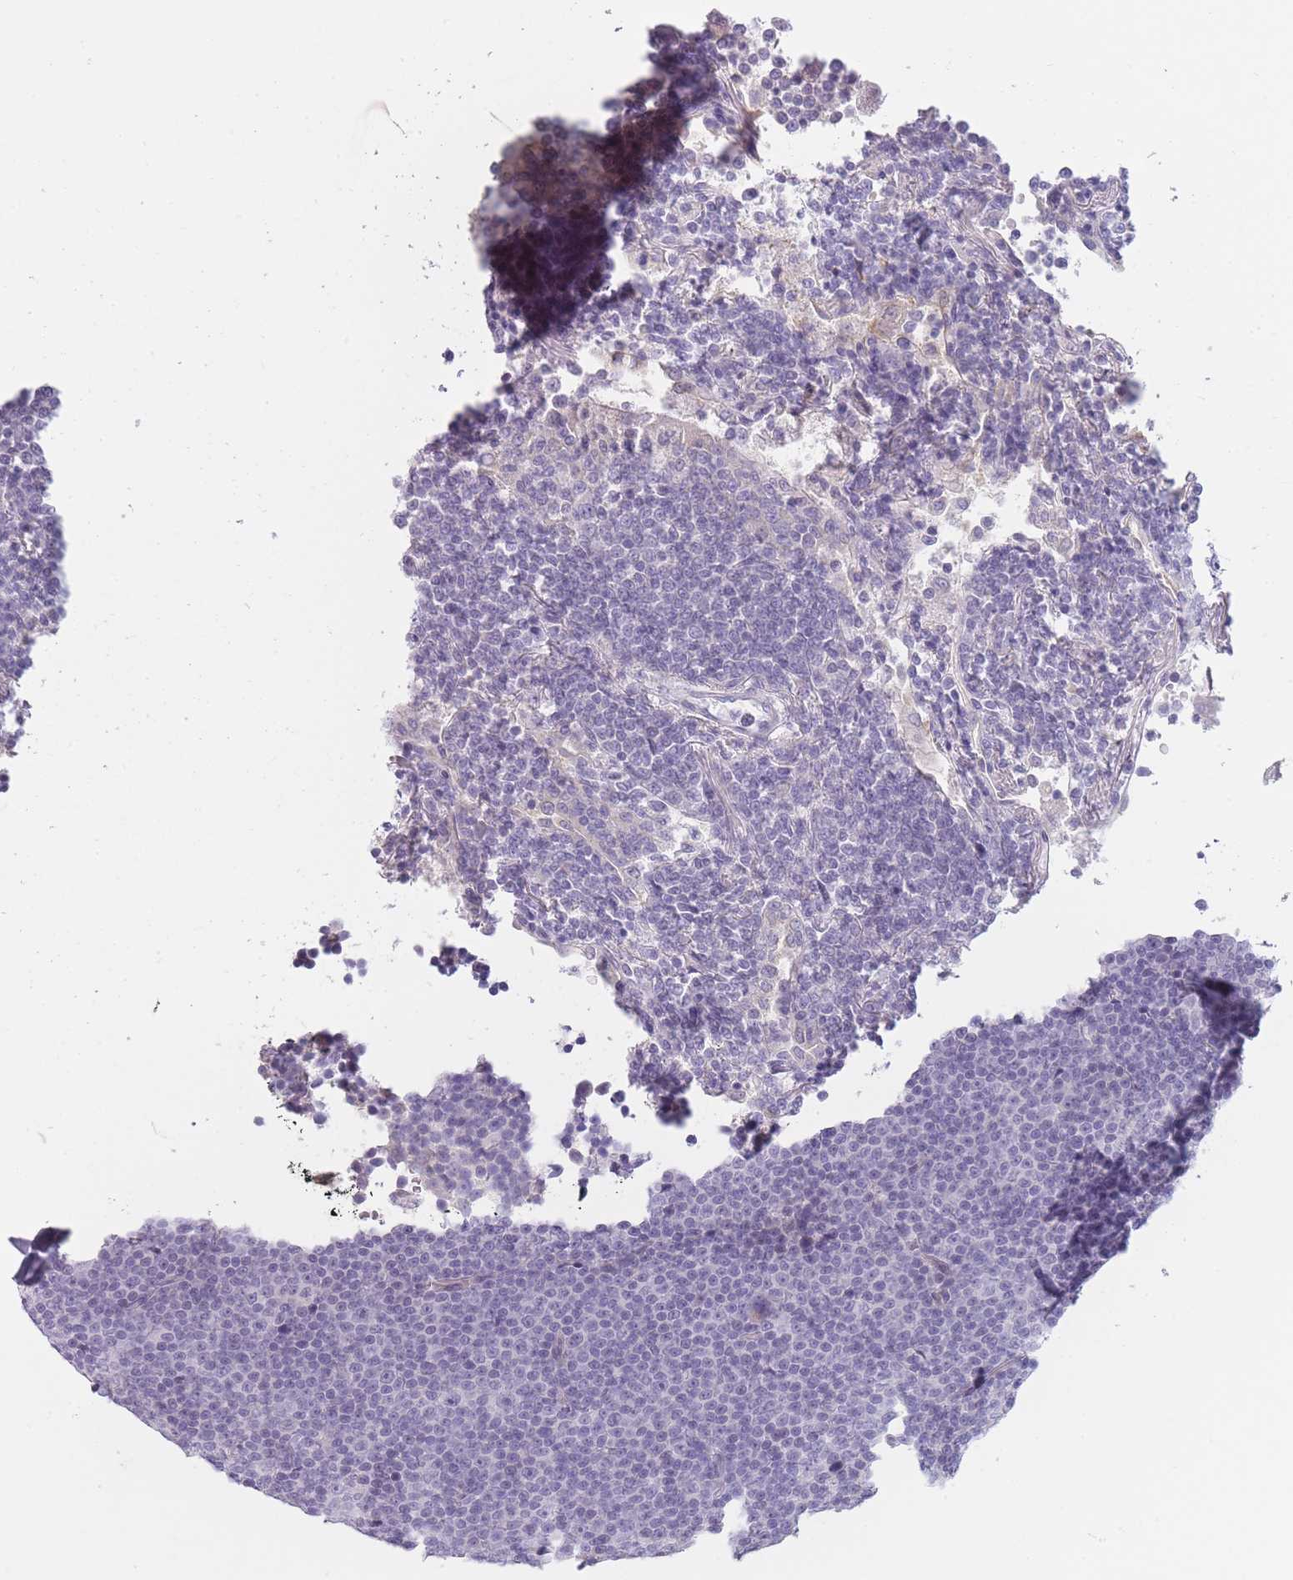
{"staining": {"intensity": "negative", "quantity": "none", "location": "none"}, "tissue": "lymphoma", "cell_type": "Tumor cells", "image_type": "cancer", "snomed": [{"axis": "morphology", "description": "Malignant lymphoma, non-Hodgkin's type, Low grade"}, {"axis": "topography", "description": "Lymph node"}], "caption": "A high-resolution histopathology image shows IHC staining of lymphoma, which demonstrates no significant positivity in tumor cells.", "gene": "TMEM236", "patient": {"sex": "female", "age": 67}}